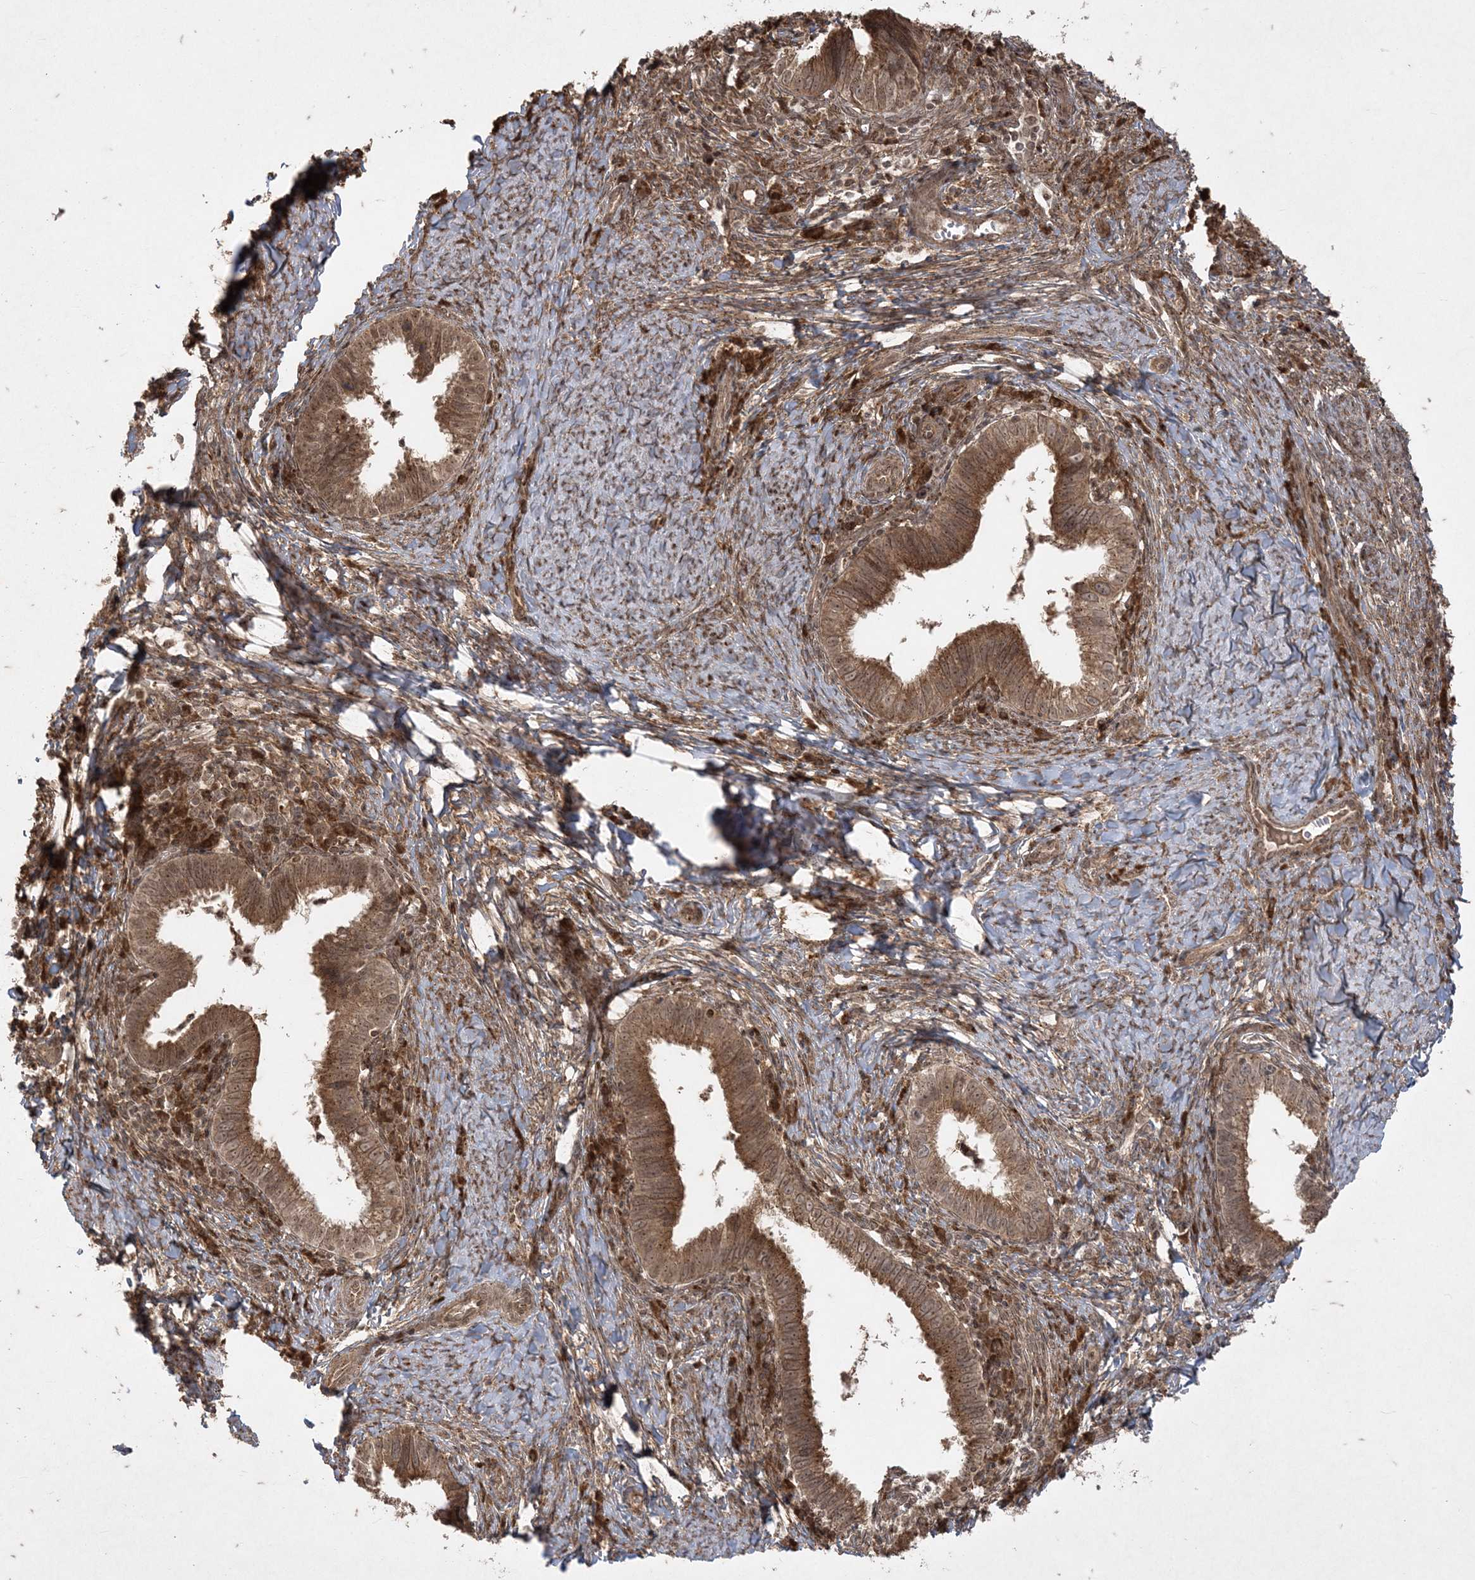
{"staining": {"intensity": "moderate", "quantity": ">75%", "location": "cytoplasmic/membranous,nuclear"}, "tissue": "cervical cancer", "cell_type": "Tumor cells", "image_type": "cancer", "snomed": [{"axis": "morphology", "description": "Adenocarcinoma, NOS"}, {"axis": "topography", "description": "Cervix"}], "caption": "Protein staining by IHC exhibits moderate cytoplasmic/membranous and nuclear positivity in about >75% of tumor cells in cervical cancer.", "gene": "RRAS", "patient": {"sex": "female", "age": 36}}